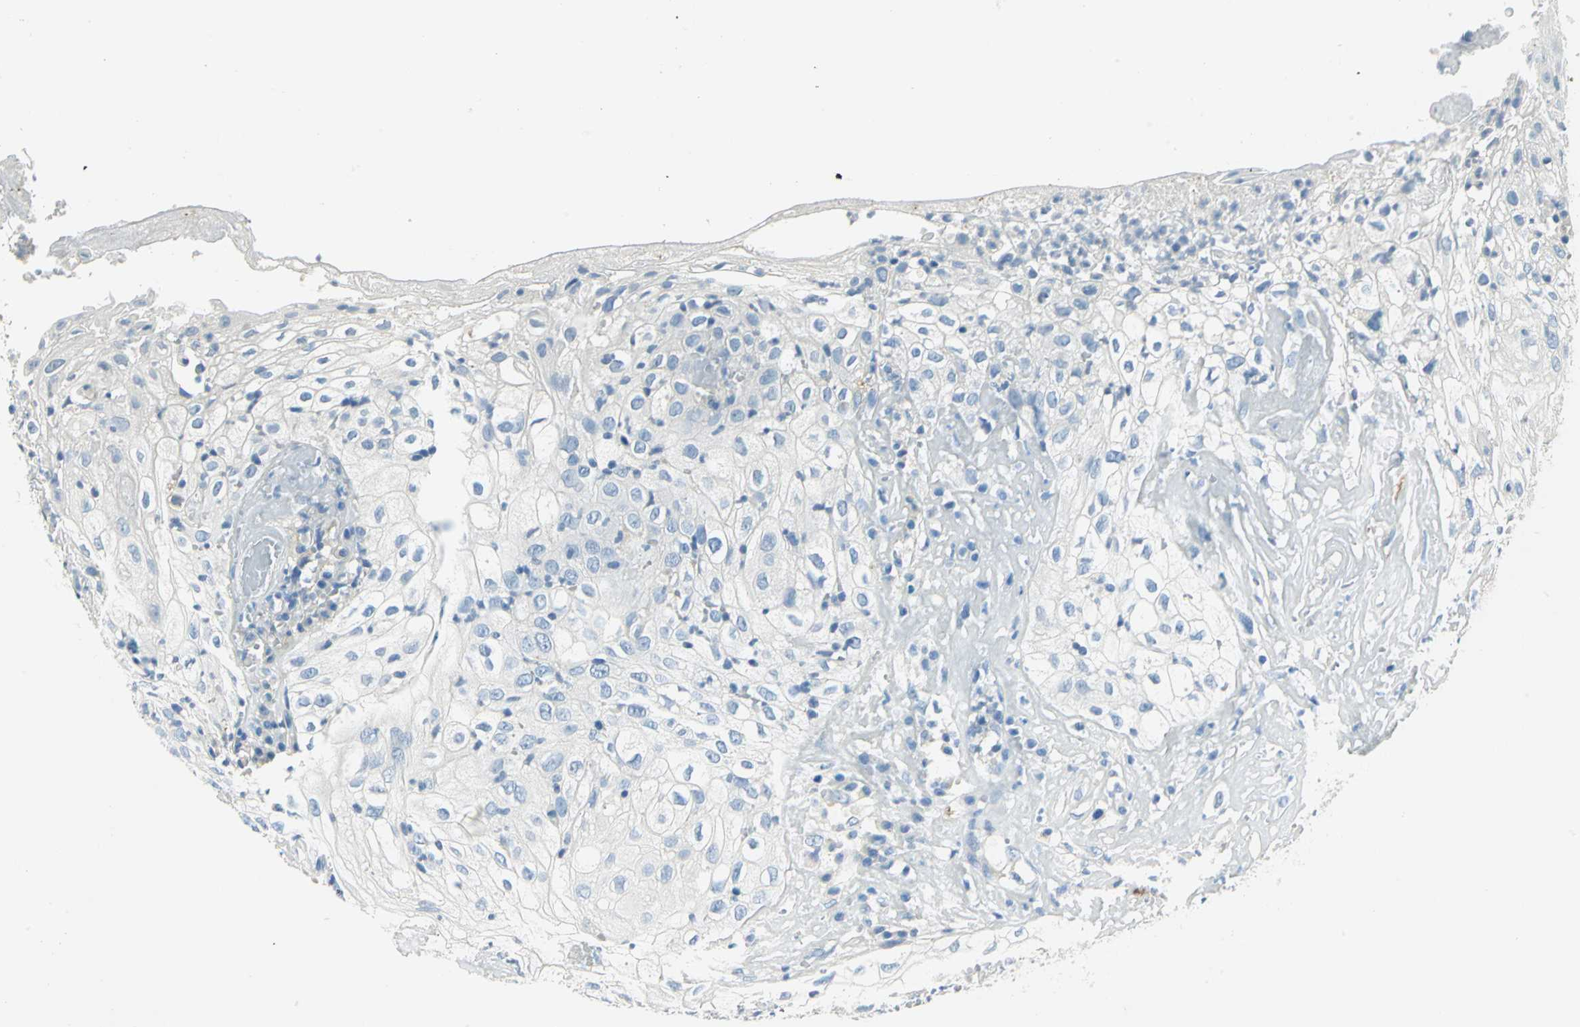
{"staining": {"intensity": "negative", "quantity": "none", "location": "none"}, "tissue": "skin cancer", "cell_type": "Tumor cells", "image_type": "cancer", "snomed": [{"axis": "morphology", "description": "Squamous cell carcinoma, NOS"}, {"axis": "topography", "description": "Skin"}], "caption": "Tumor cells show no significant protein positivity in skin squamous cell carcinoma.", "gene": "UCHL1", "patient": {"sex": "male", "age": 65}}